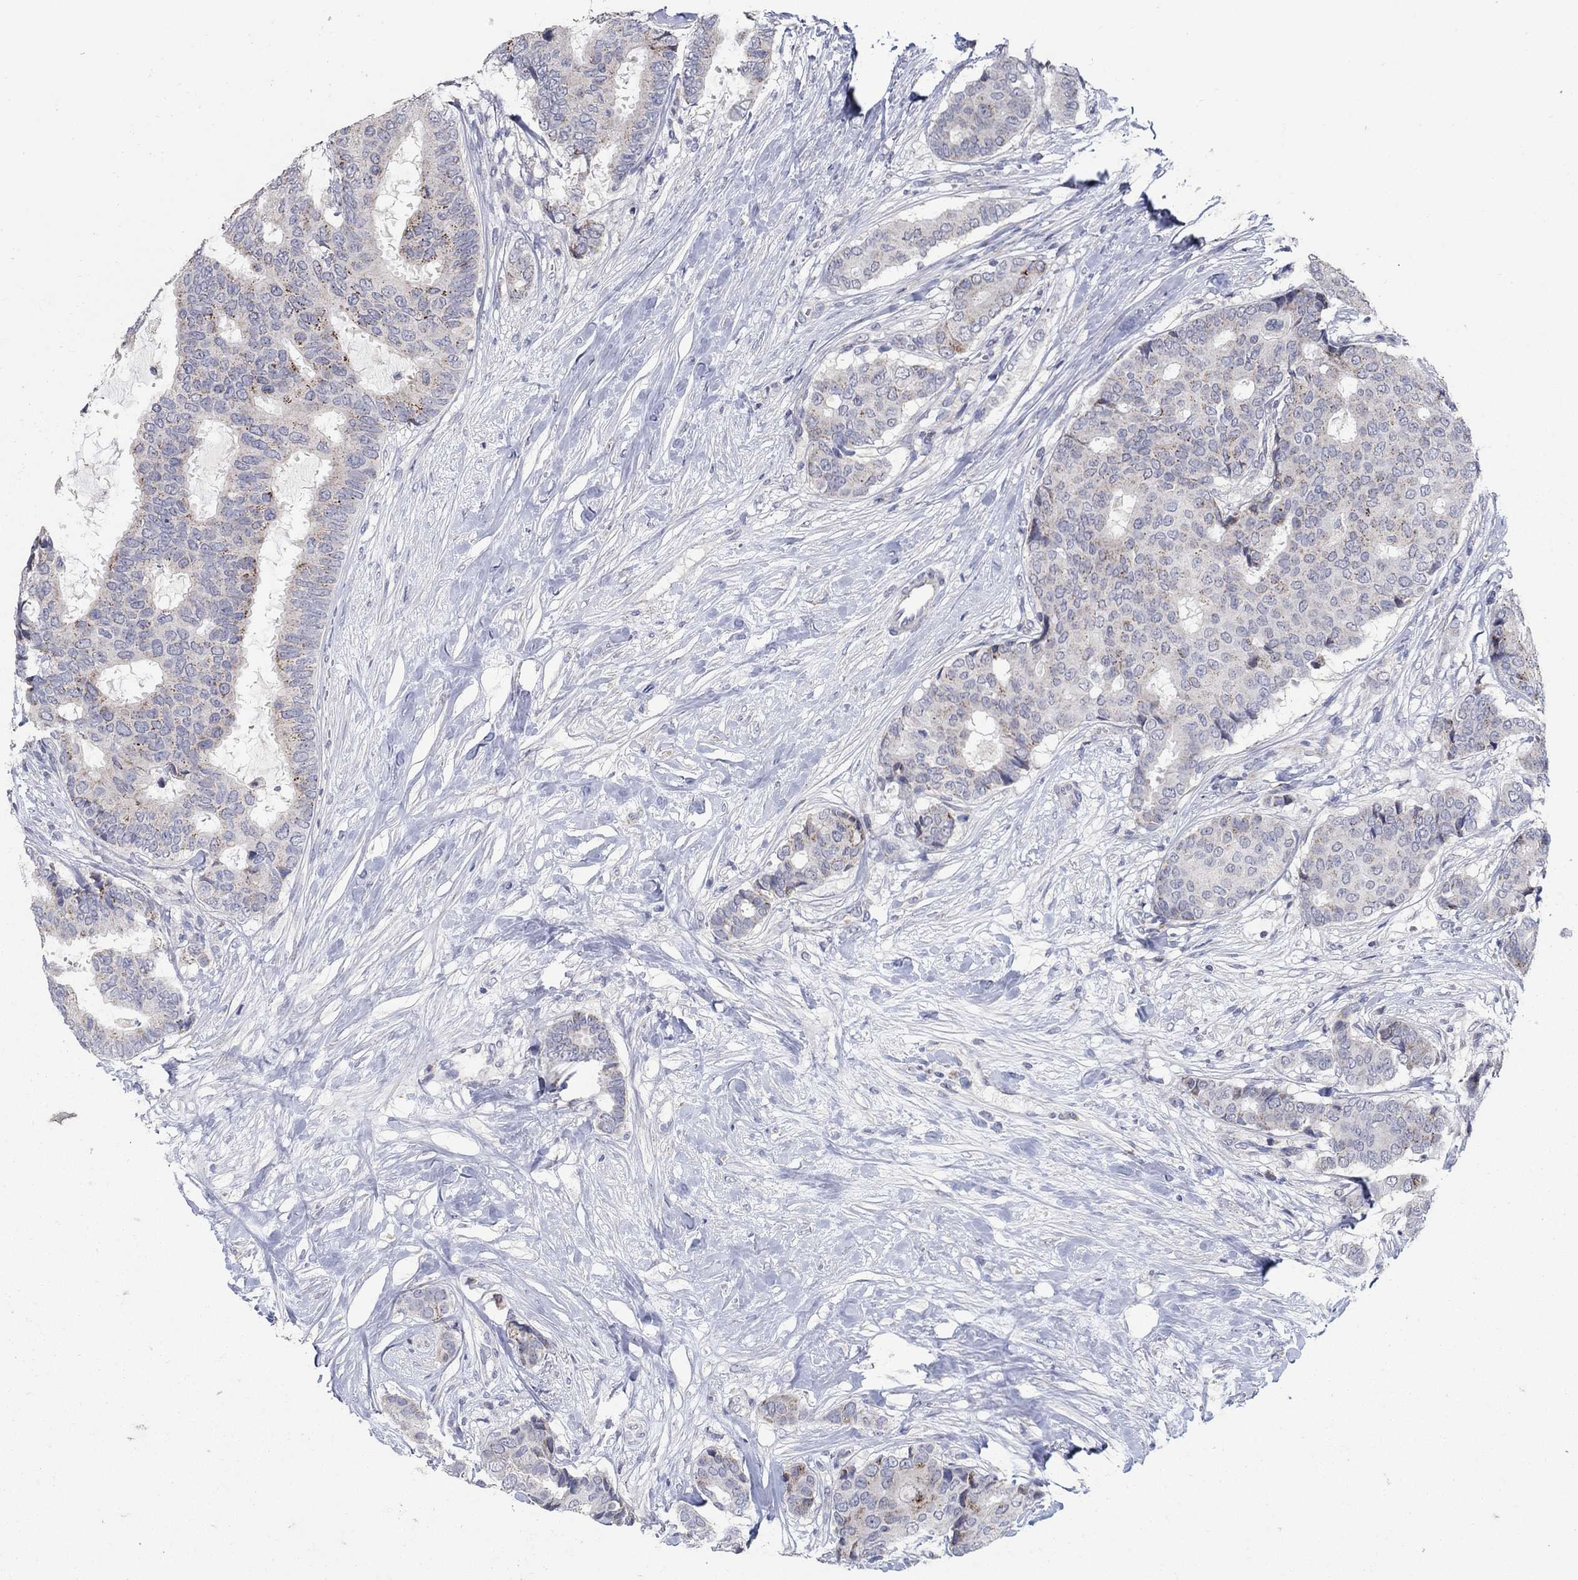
{"staining": {"intensity": "strong", "quantity": "<25%", "location": "cytoplasmic/membranous"}, "tissue": "breast cancer", "cell_type": "Tumor cells", "image_type": "cancer", "snomed": [{"axis": "morphology", "description": "Duct carcinoma"}, {"axis": "topography", "description": "Breast"}], "caption": "Human breast cancer stained with a brown dye exhibits strong cytoplasmic/membranous positive expression in about <25% of tumor cells.", "gene": "HMX2", "patient": {"sex": "female", "age": 75}}